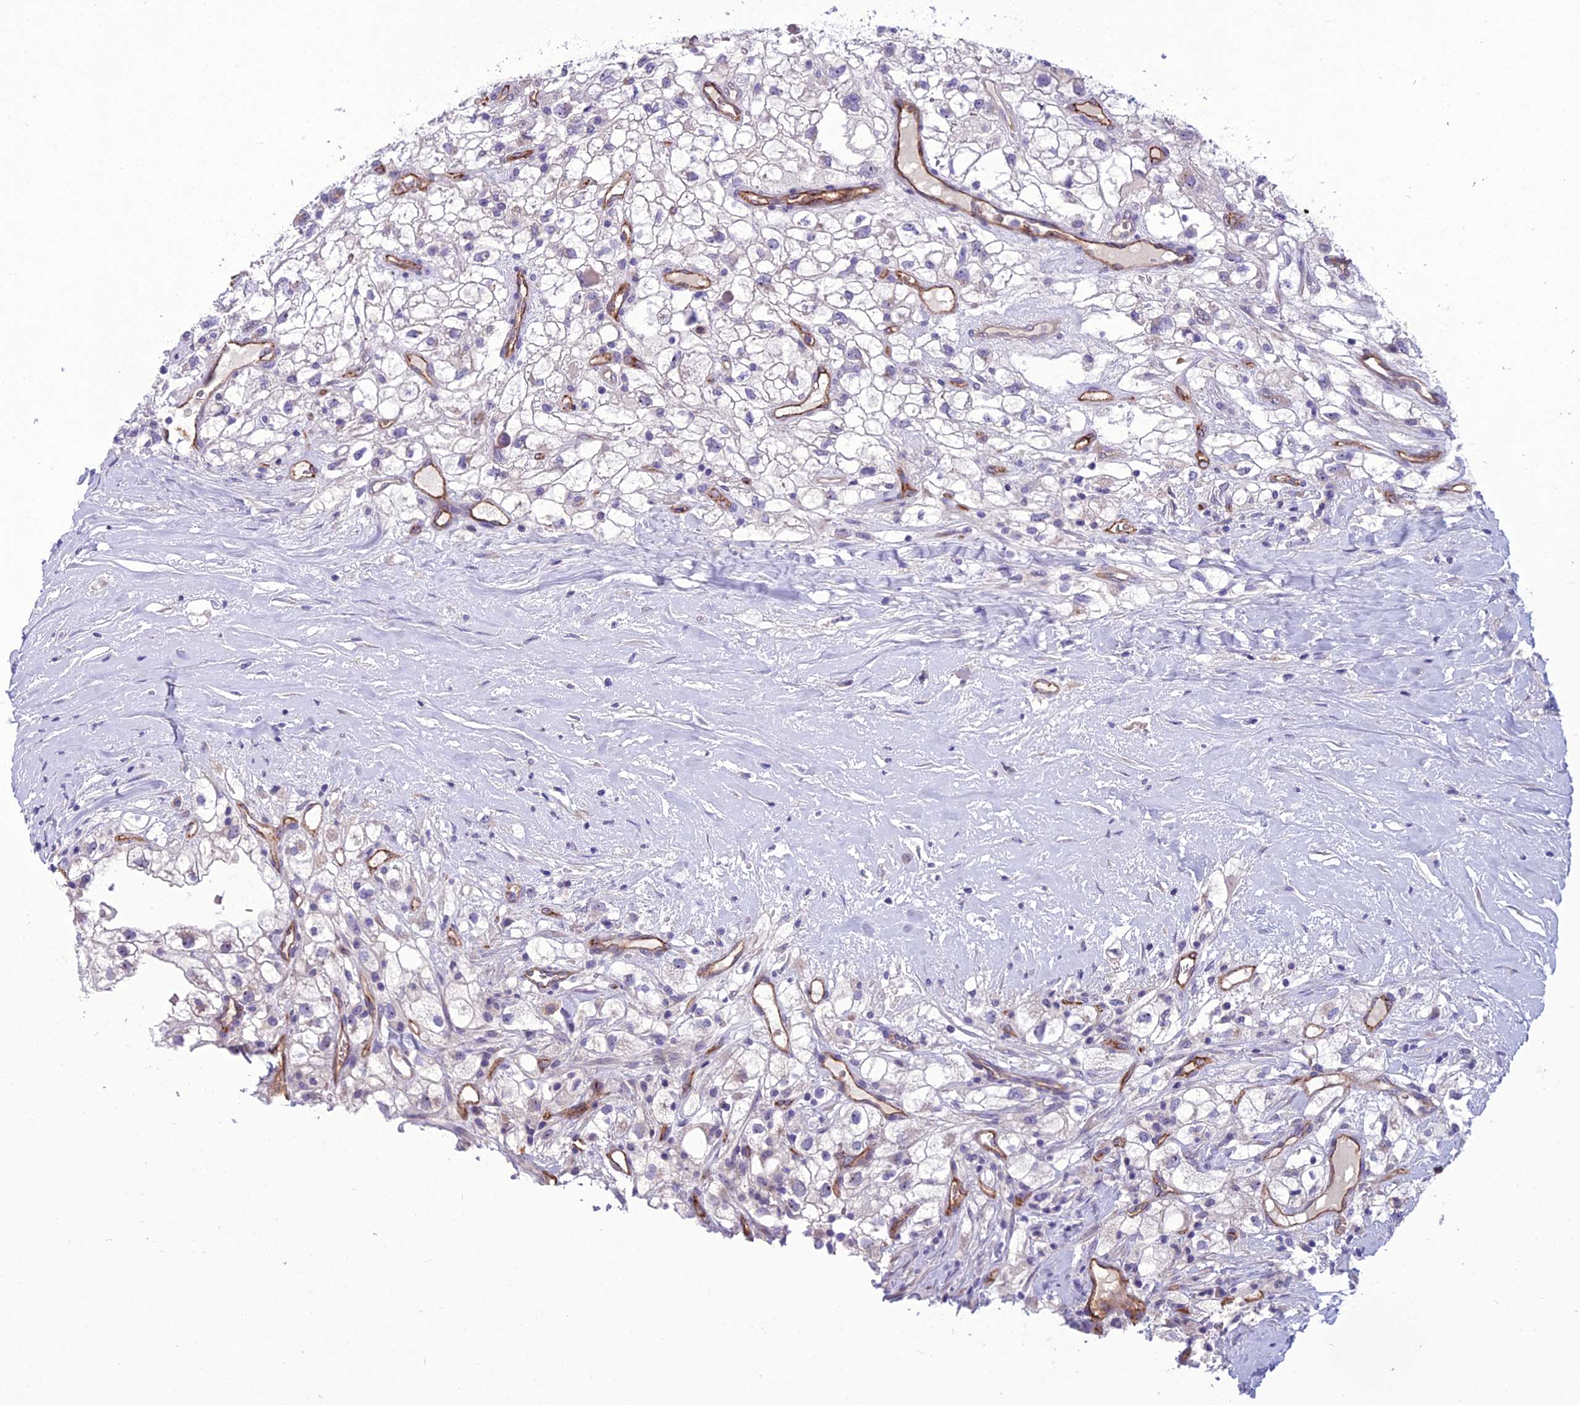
{"staining": {"intensity": "negative", "quantity": "none", "location": "none"}, "tissue": "renal cancer", "cell_type": "Tumor cells", "image_type": "cancer", "snomed": [{"axis": "morphology", "description": "Adenocarcinoma, NOS"}, {"axis": "topography", "description": "Kidney"}], "caption": "Protein analysis of renal cancer displays no significant positivity in tumor cells. The staining was performed using DAB (3,3'-diaminobenzidine) to visualize the protein expression in brown, while the nuclei were stained in blue with hematoxylin (Magnification: 20x).", "gene": "BBS7", "patient": {"sex": "male", "age": 59}}